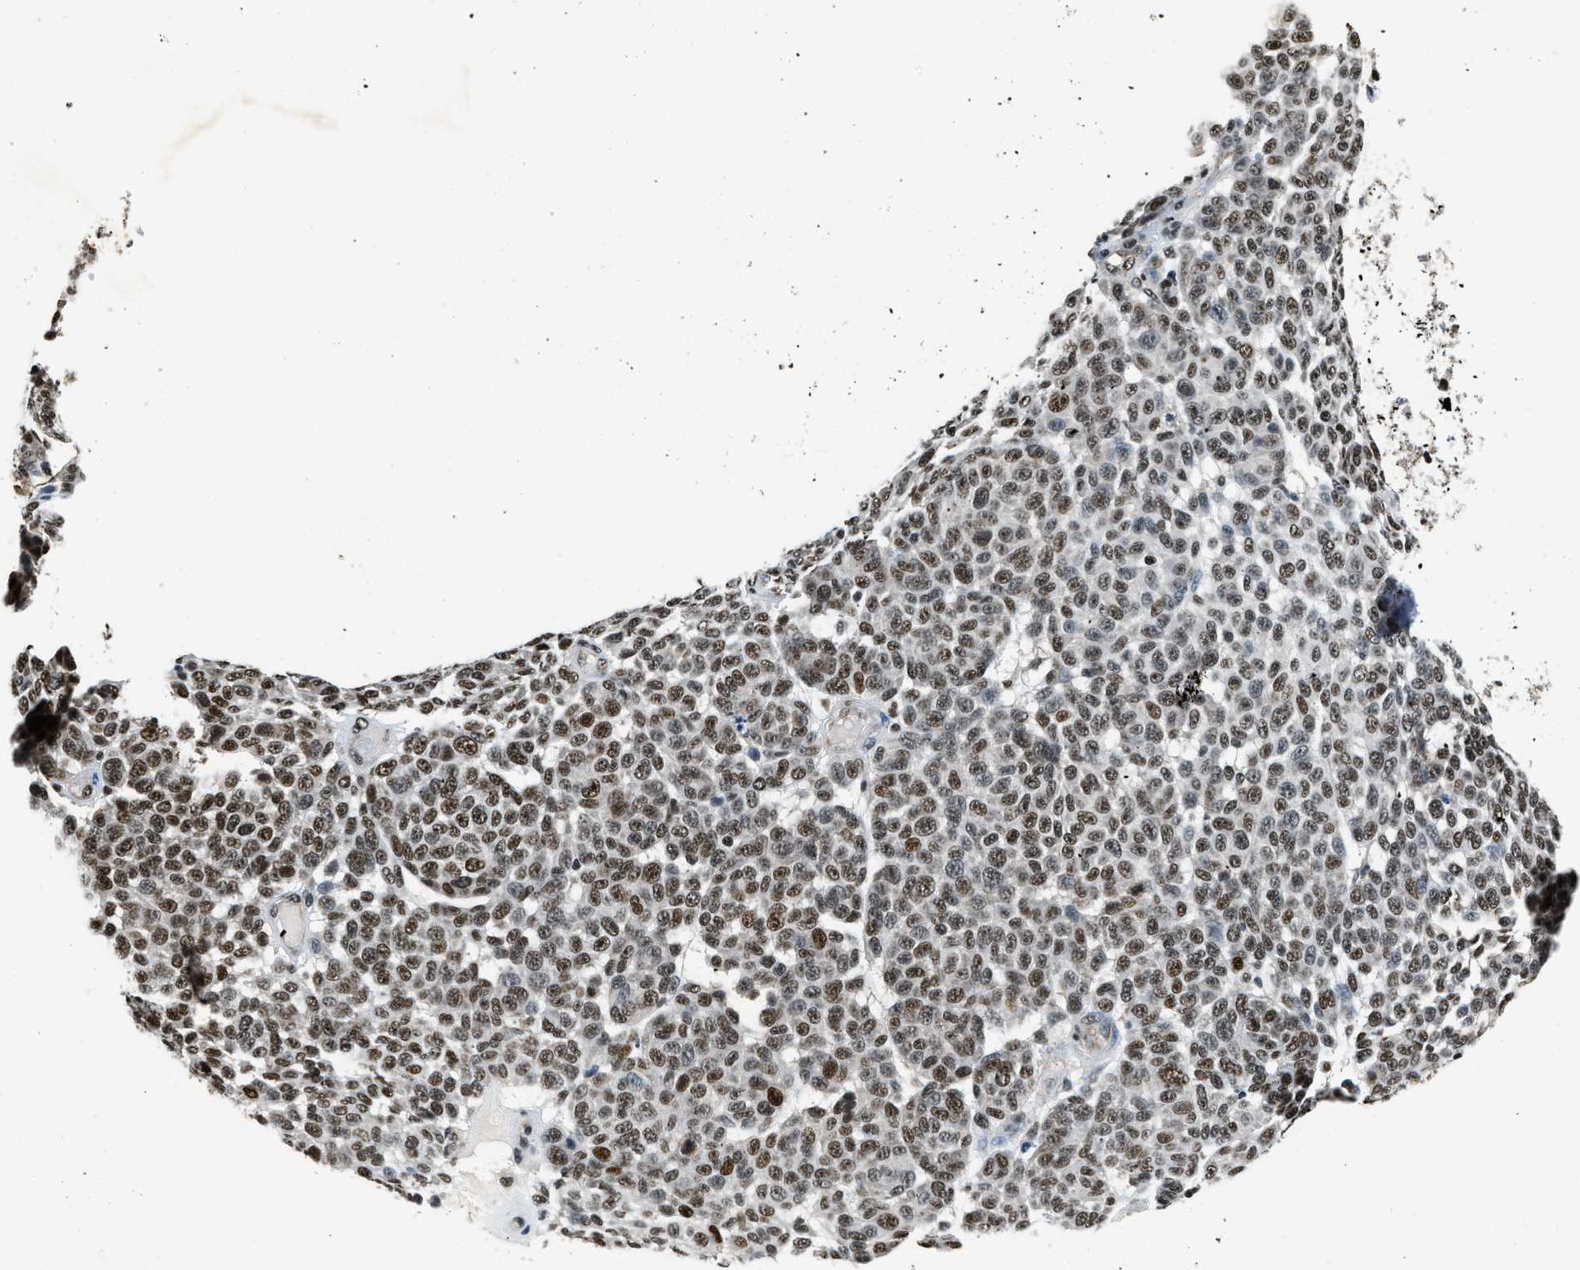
{"staining": {"intensity": "moderate", "quantity": ">75%", "location": "nuclear"}, "tissue": "melanoma", "cell_type": "Tumor cells", "image_type": "cancer", "snomed": [{"axis": "morphology", "description": "Malignant melanoma, NOS"}, {"axis": "topography", "description": "Skin"}], "caption": "Tumor cells show medium levels of moderate nuclear positivity in about >75% of cells in human malignant melanoma.", "gene": "CCNE1", "patient": {"sex": "male", "age": 59}}